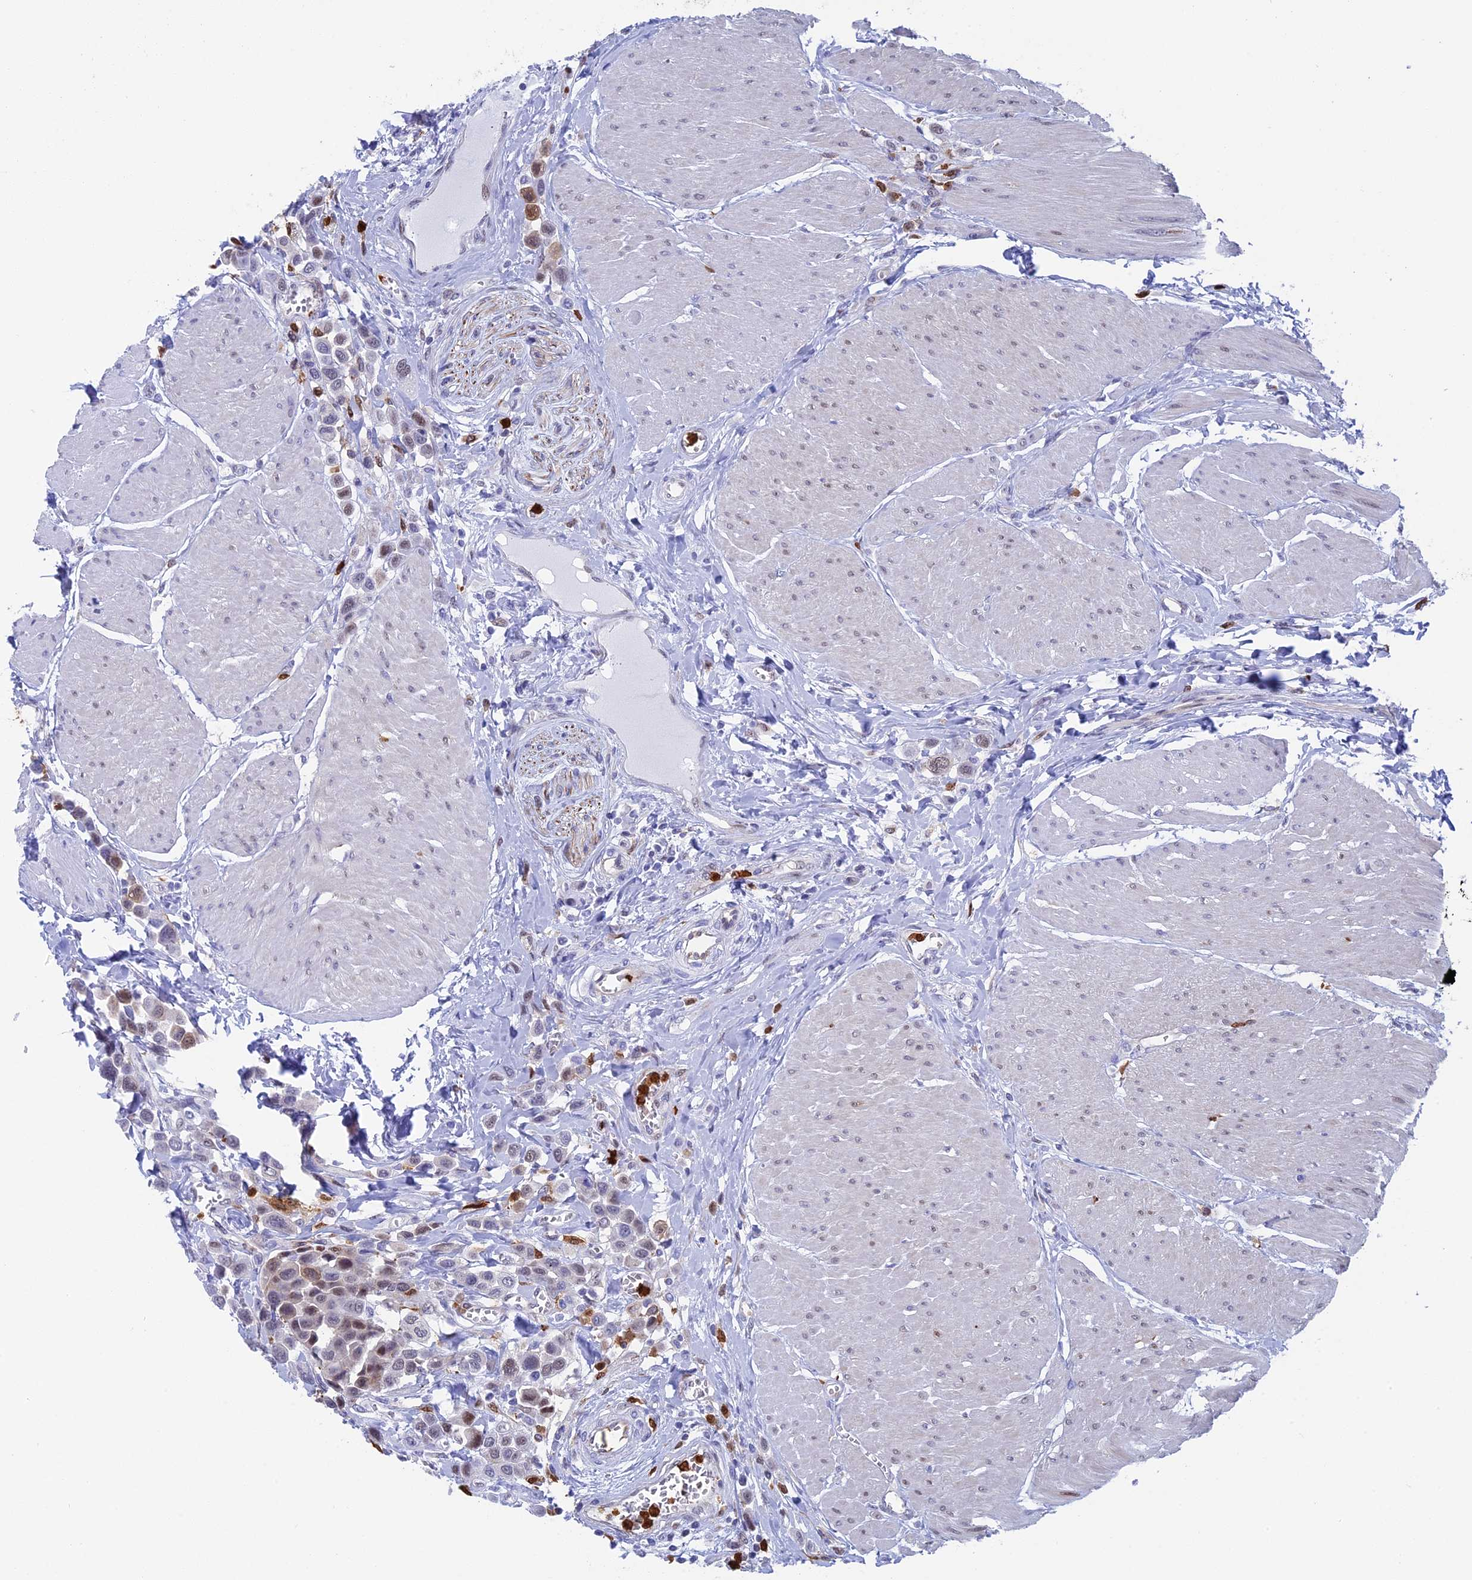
{"staining": {"intensity": "moderate", "quantity": "<25%", "location": "nuclear"}, "tissue": "urothelial cancer", "cell_type": "Tumor cells", "image_type": "cancer", "snomed": [{"axis": "morphology", "description": "Urothelial carcinoma, High grade"}, {"axis": "topography", "description": "Urinary bladder"}], "caption": "Urothelial carcinoma (high-grade) stained with a protein marker shows moderate staining in tumor cells.", "gene": "SLC26A1", "patient": {"sex": "male", "age": 50}}